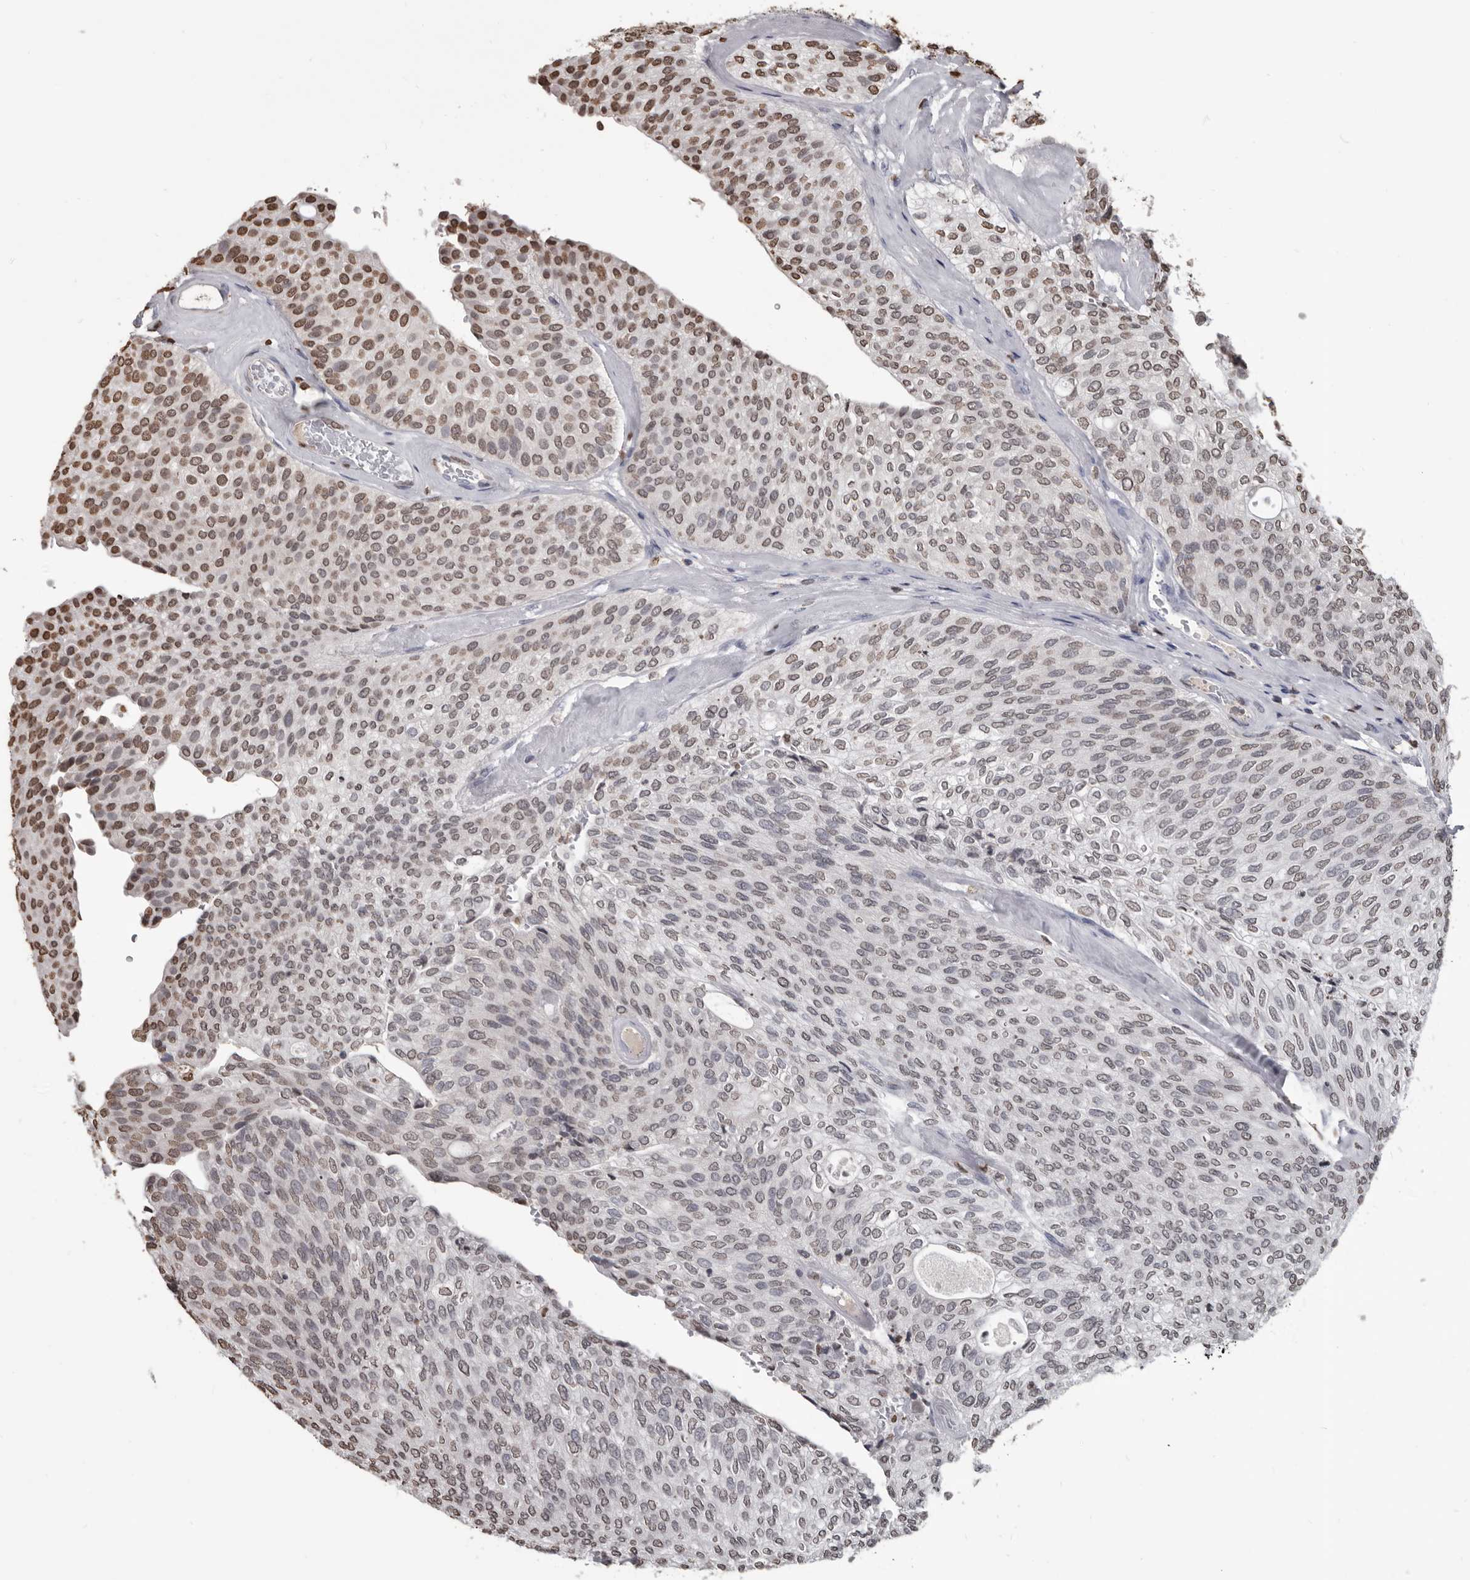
{"staining": {"intensity": "moderate", "quantity": "25%-75%", "location": "nuclear"}, "tissue": "urothelial cancer", "cell_type": "Tumor cells", "image_type": "cancer", "snomed": [{"axis": "morphology", "description": "Urothelial carcinoma, Low grade"}, {"axis": "topography", "description": "Urinary bladder"}], "caption": "Immunohistochemical staining of human urothelial carcinoma (low-grade) reveals medium levels of moderate nuclear protein positivity in about 25%-75% of tumor cells.", "gene": "AHR", "patient": {"sex": "female", "age": 79}}